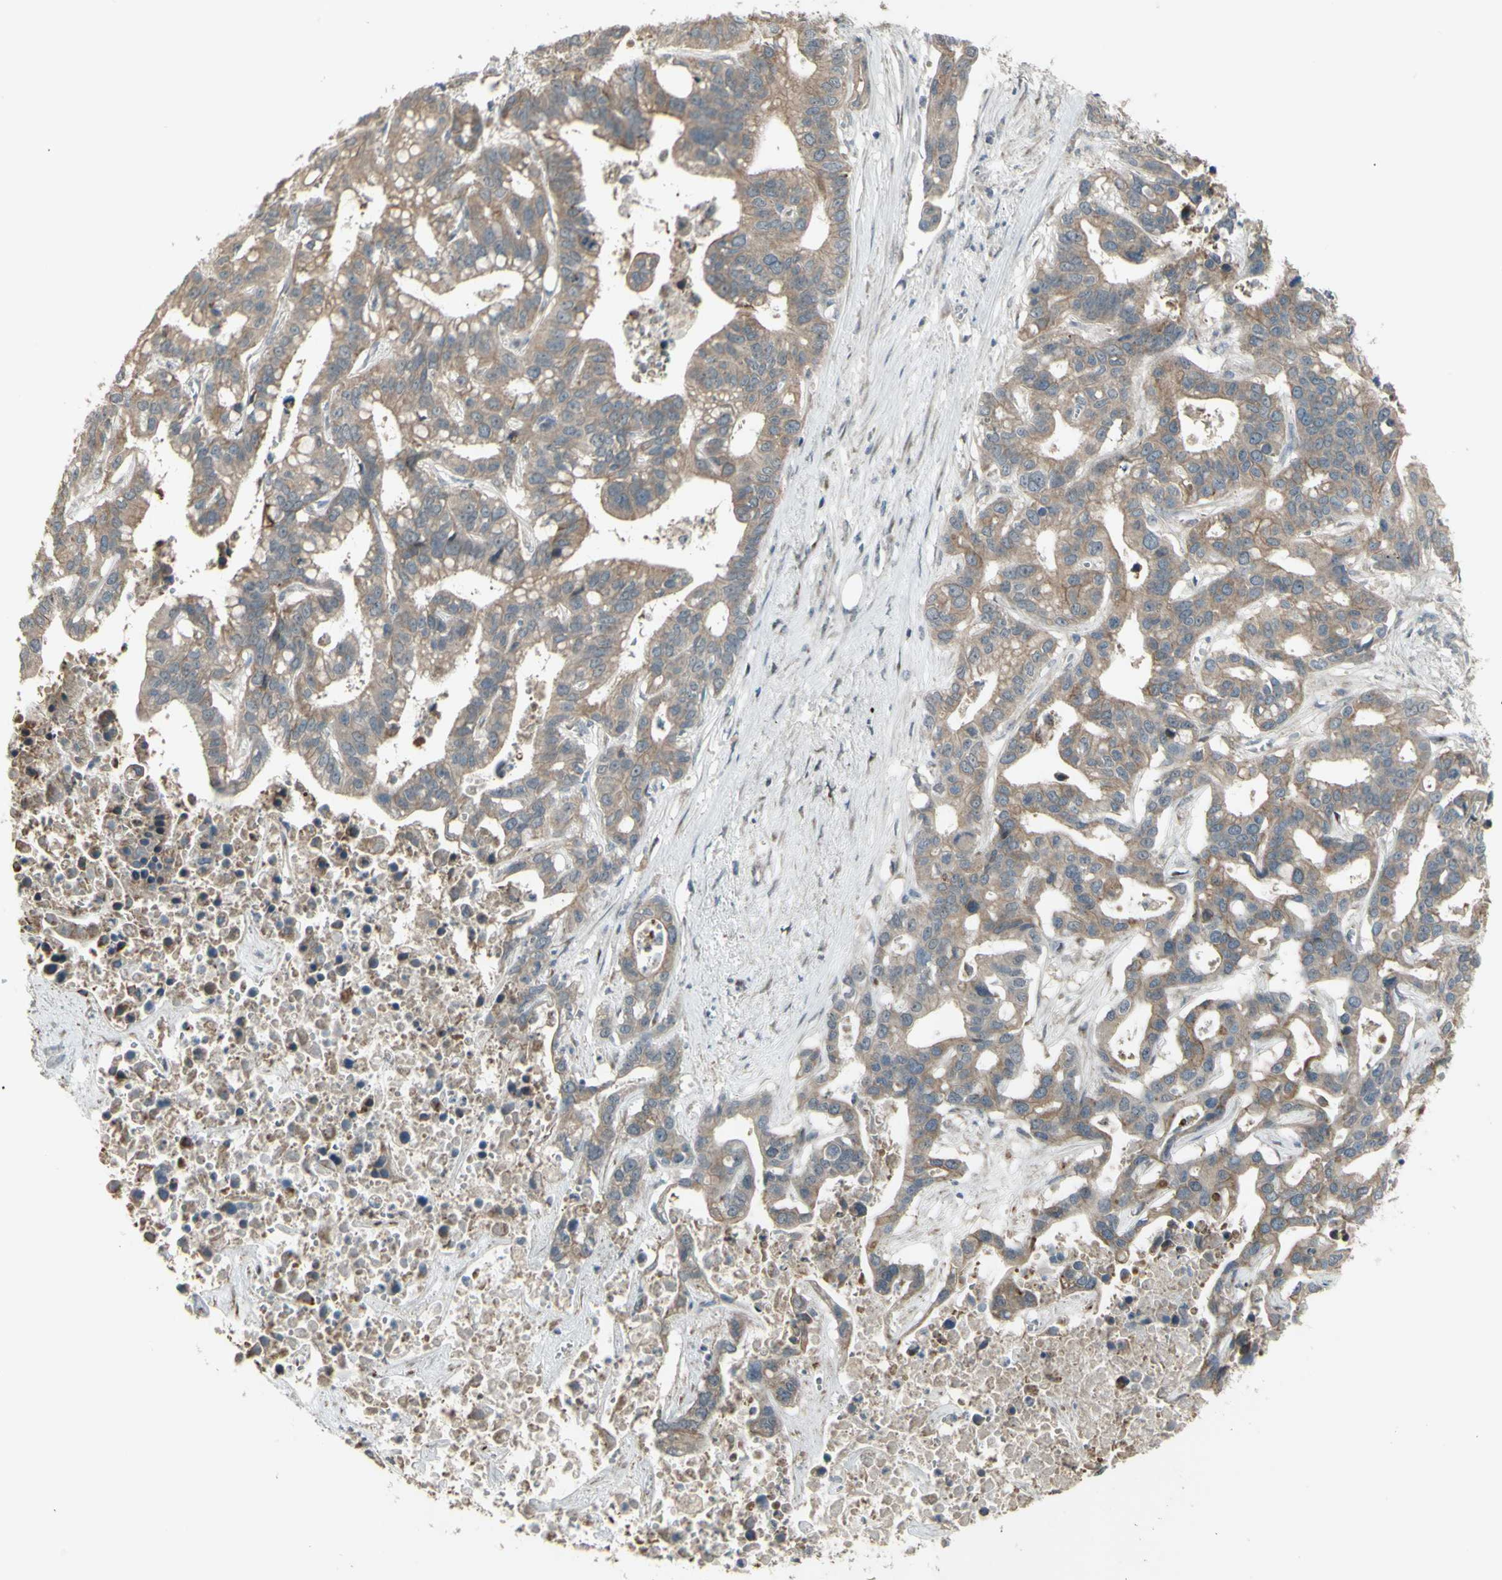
{"staining": {"intensity": "moderate", "quantity": ">75%", "location": "cytoplasmic/membranous"}, "tissue": "liver cancer", "cell_type": "Tumor cells", "image_type": "cancer", "snomed": [{"axis": "morphology", "description": "Cholangiocarcinoma"}, {"axis": "topography", "description": "Liver"}], "caption": "Brown immunohistochemical staining in cholangiocarcinoma (liver) displays moderate cytoplasmic/membranous positivity in approximately >75% of tumor cells.", "gene": "GRAMD1B", "patient": {"sex": "female", "age": 65}}